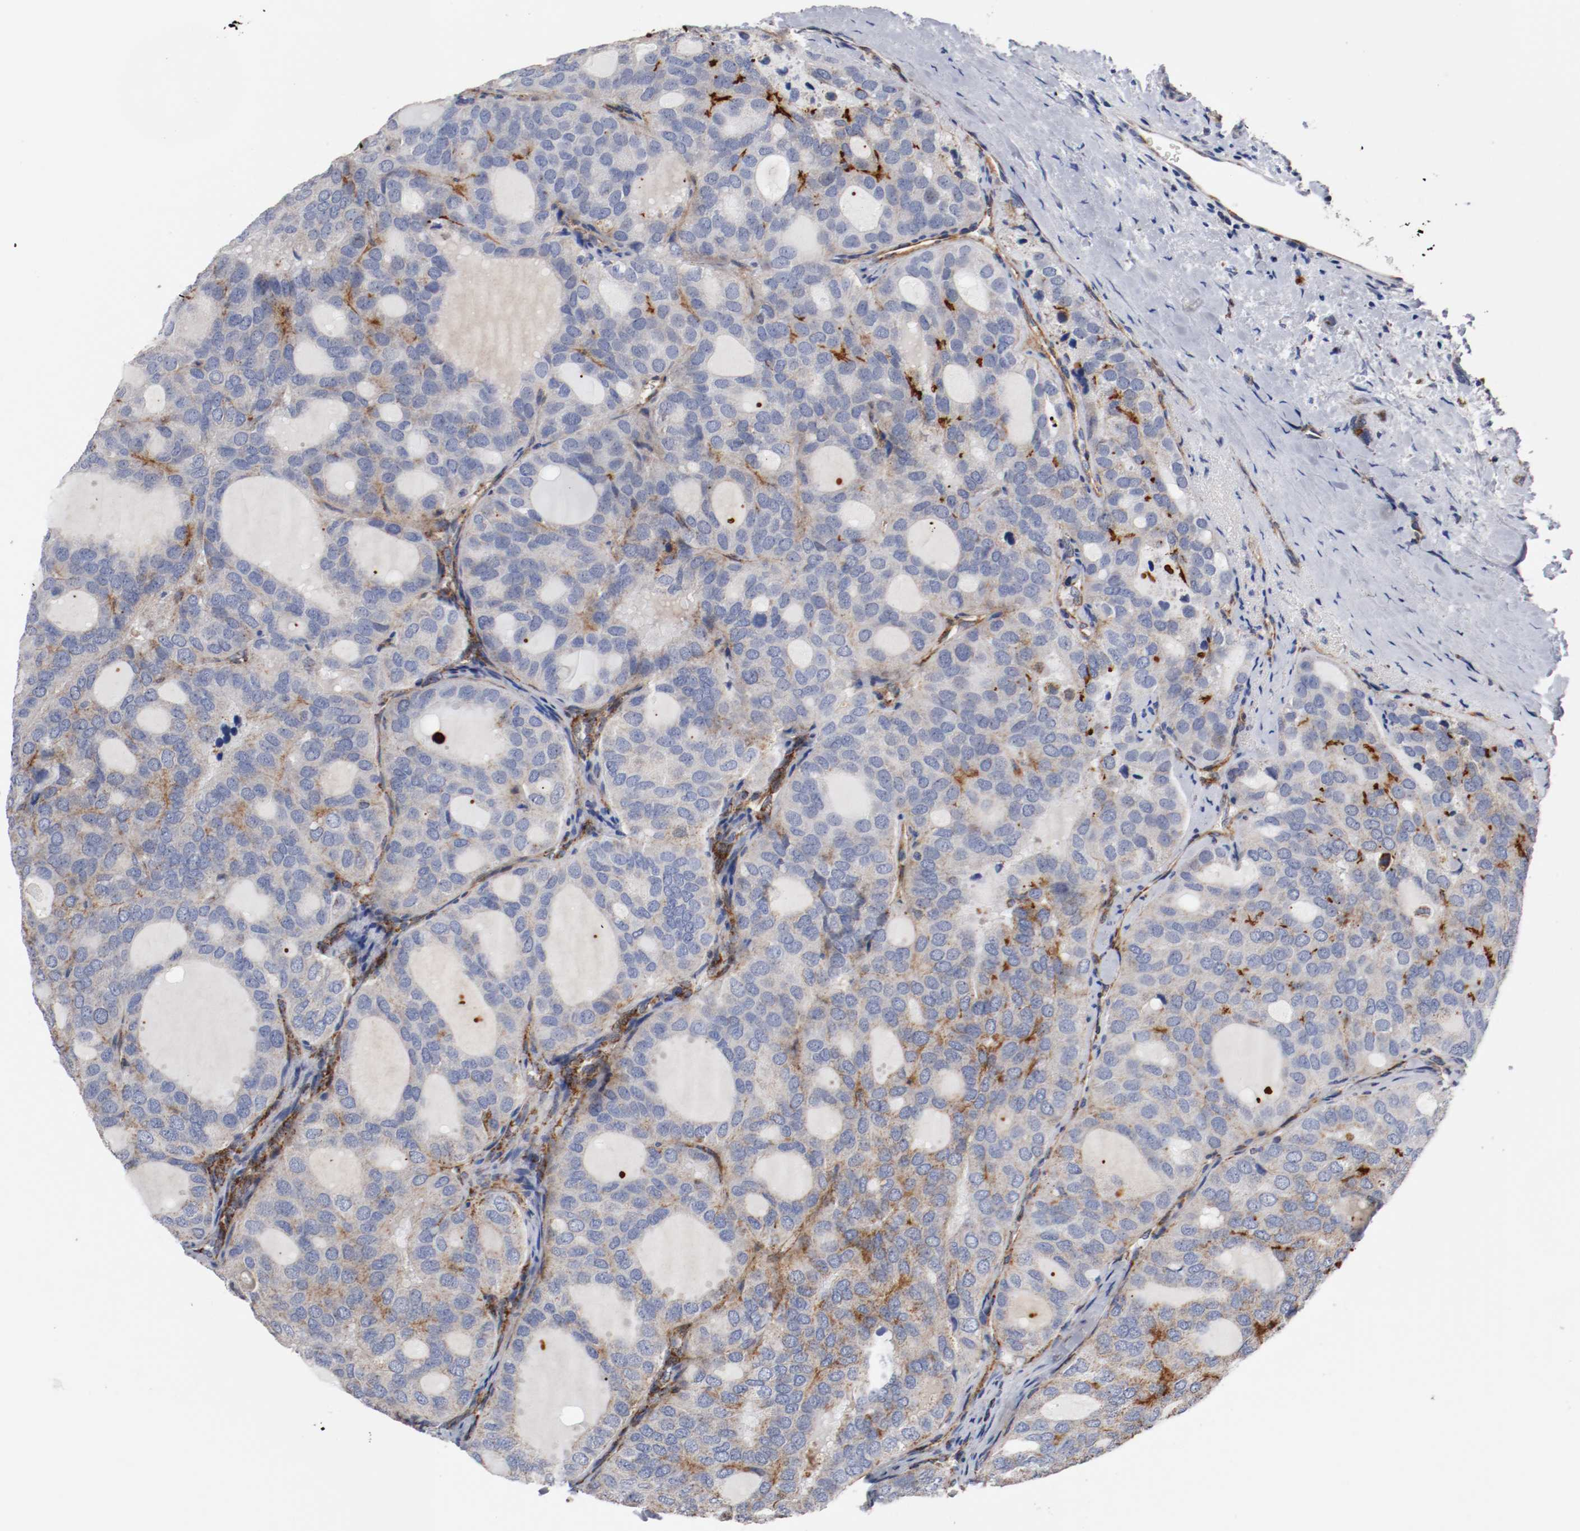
{"staining": {"intensity": "moderate", "quantity": "25%-75%", "location": "cytoplasmic/membranous"}, "tissue": "thyroid cancer", "cell_type": "Tumor cells", "image_type": "cancer", "snomed": [{"axis": "morphology", "description": "Follicular adenoma carcinoma, NOS"}, {"axis": "topography", "description": "Thyroid gland"}], "caption": "High-magnification brightfield microscopy of thyroid follicular adenoma carcinoma stained with DAB (brown) and counterstained with hematoxylin (blue). tumor cells exhibit moderate cytoplasmic/membranous expression is seen in approximately25%-75% of cells.", "gene": "TUBD1", "patient": {"sex": "male", "age": 75}}